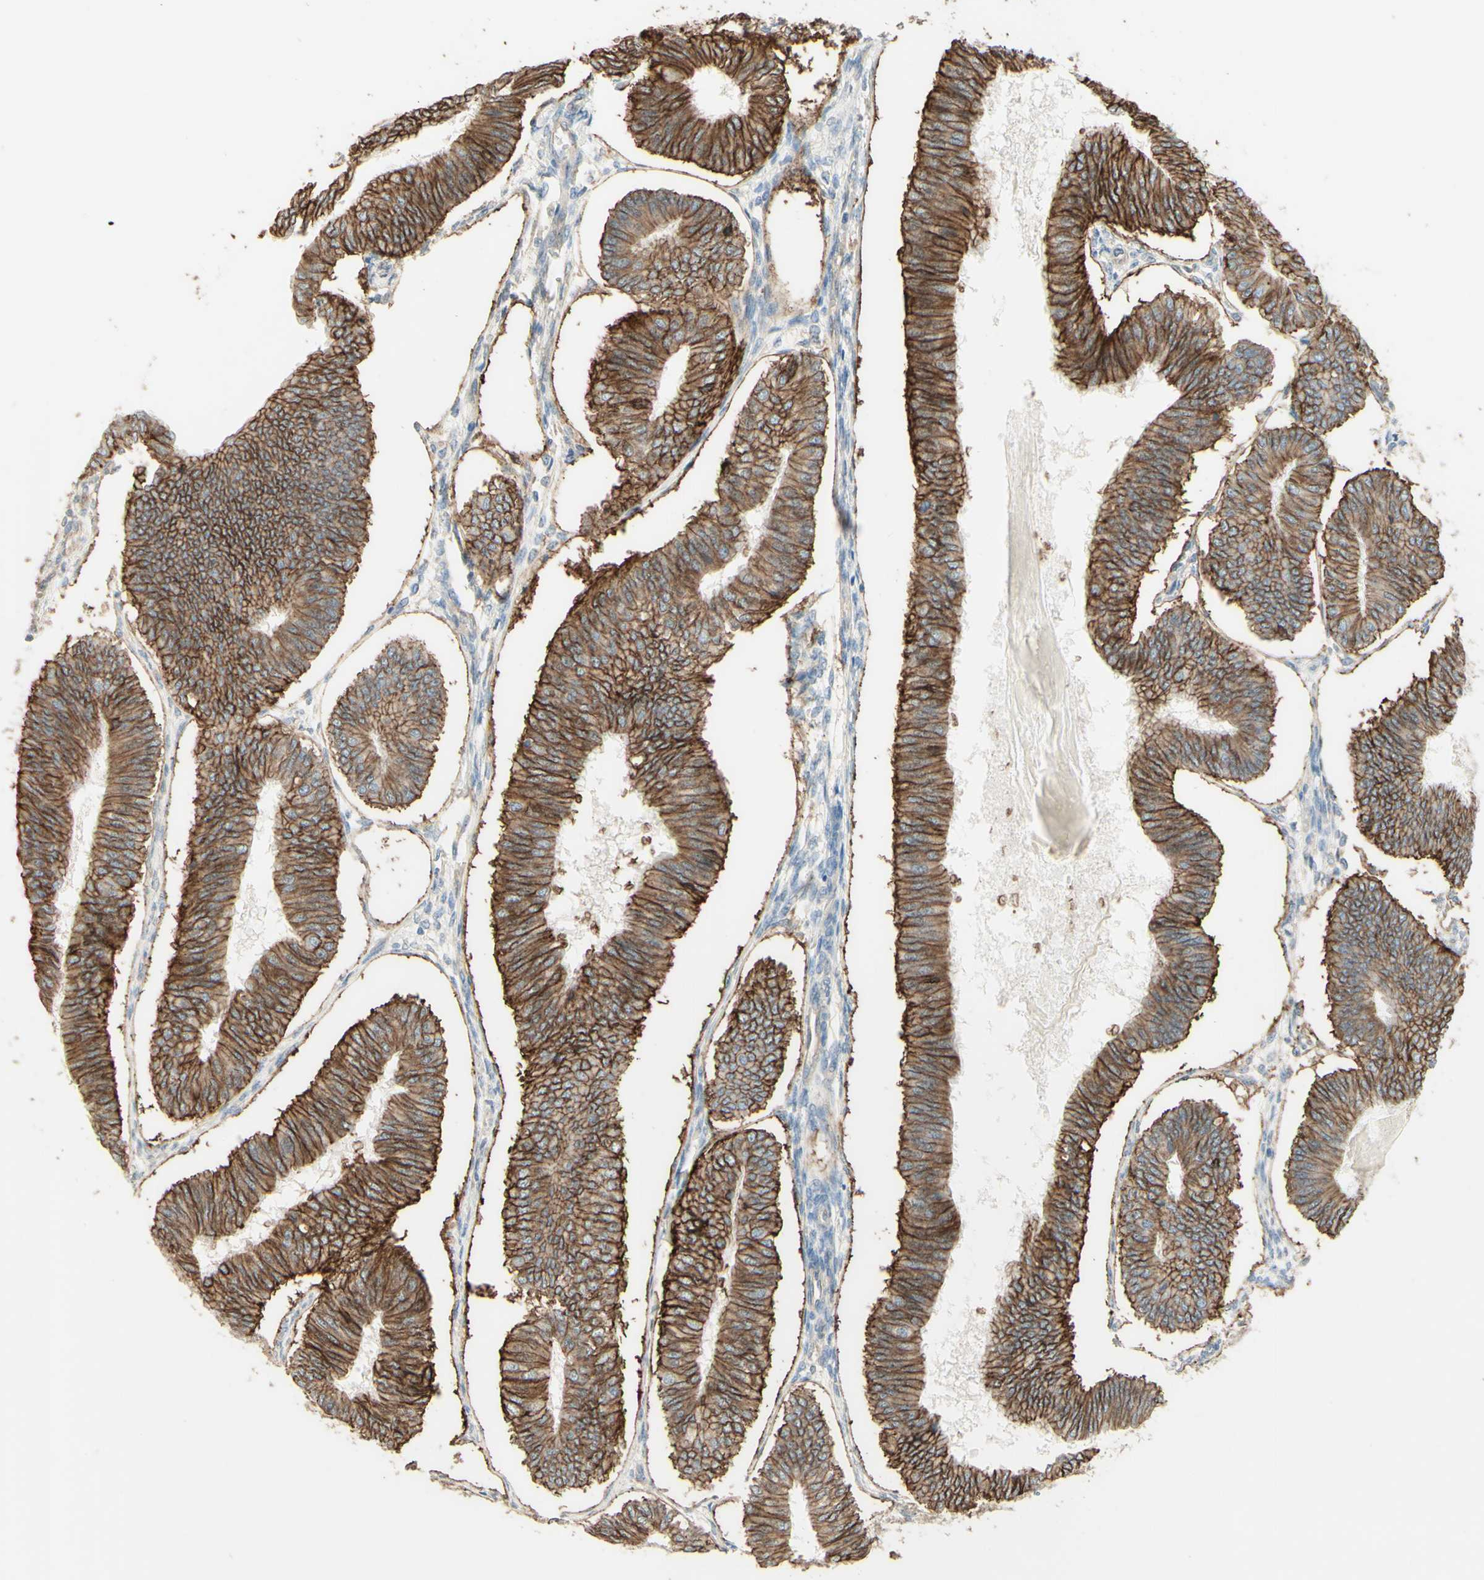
{"staining": {"intensity": "moderate", "quantity": ">75%", "location": "cytoplasmic/membranous"}, "tissue": "endometrial cancer", "cell_type": "Tumor cells", "image_type": "cancer", "snomed": [{"axis": "morphology", "description": "Adenocarcinoma, NOS"}, {"axis": "topography", "description": "Endometrium"}], "caption": "Human endometrial adenocarcinoma stained for a protein (brown) exhibits moderate cytoplasmic/membranous positive staining in approximately >75% of tumor cells.", "gene": "RNF149", "patient": {"sex": "female", "age": 58}}